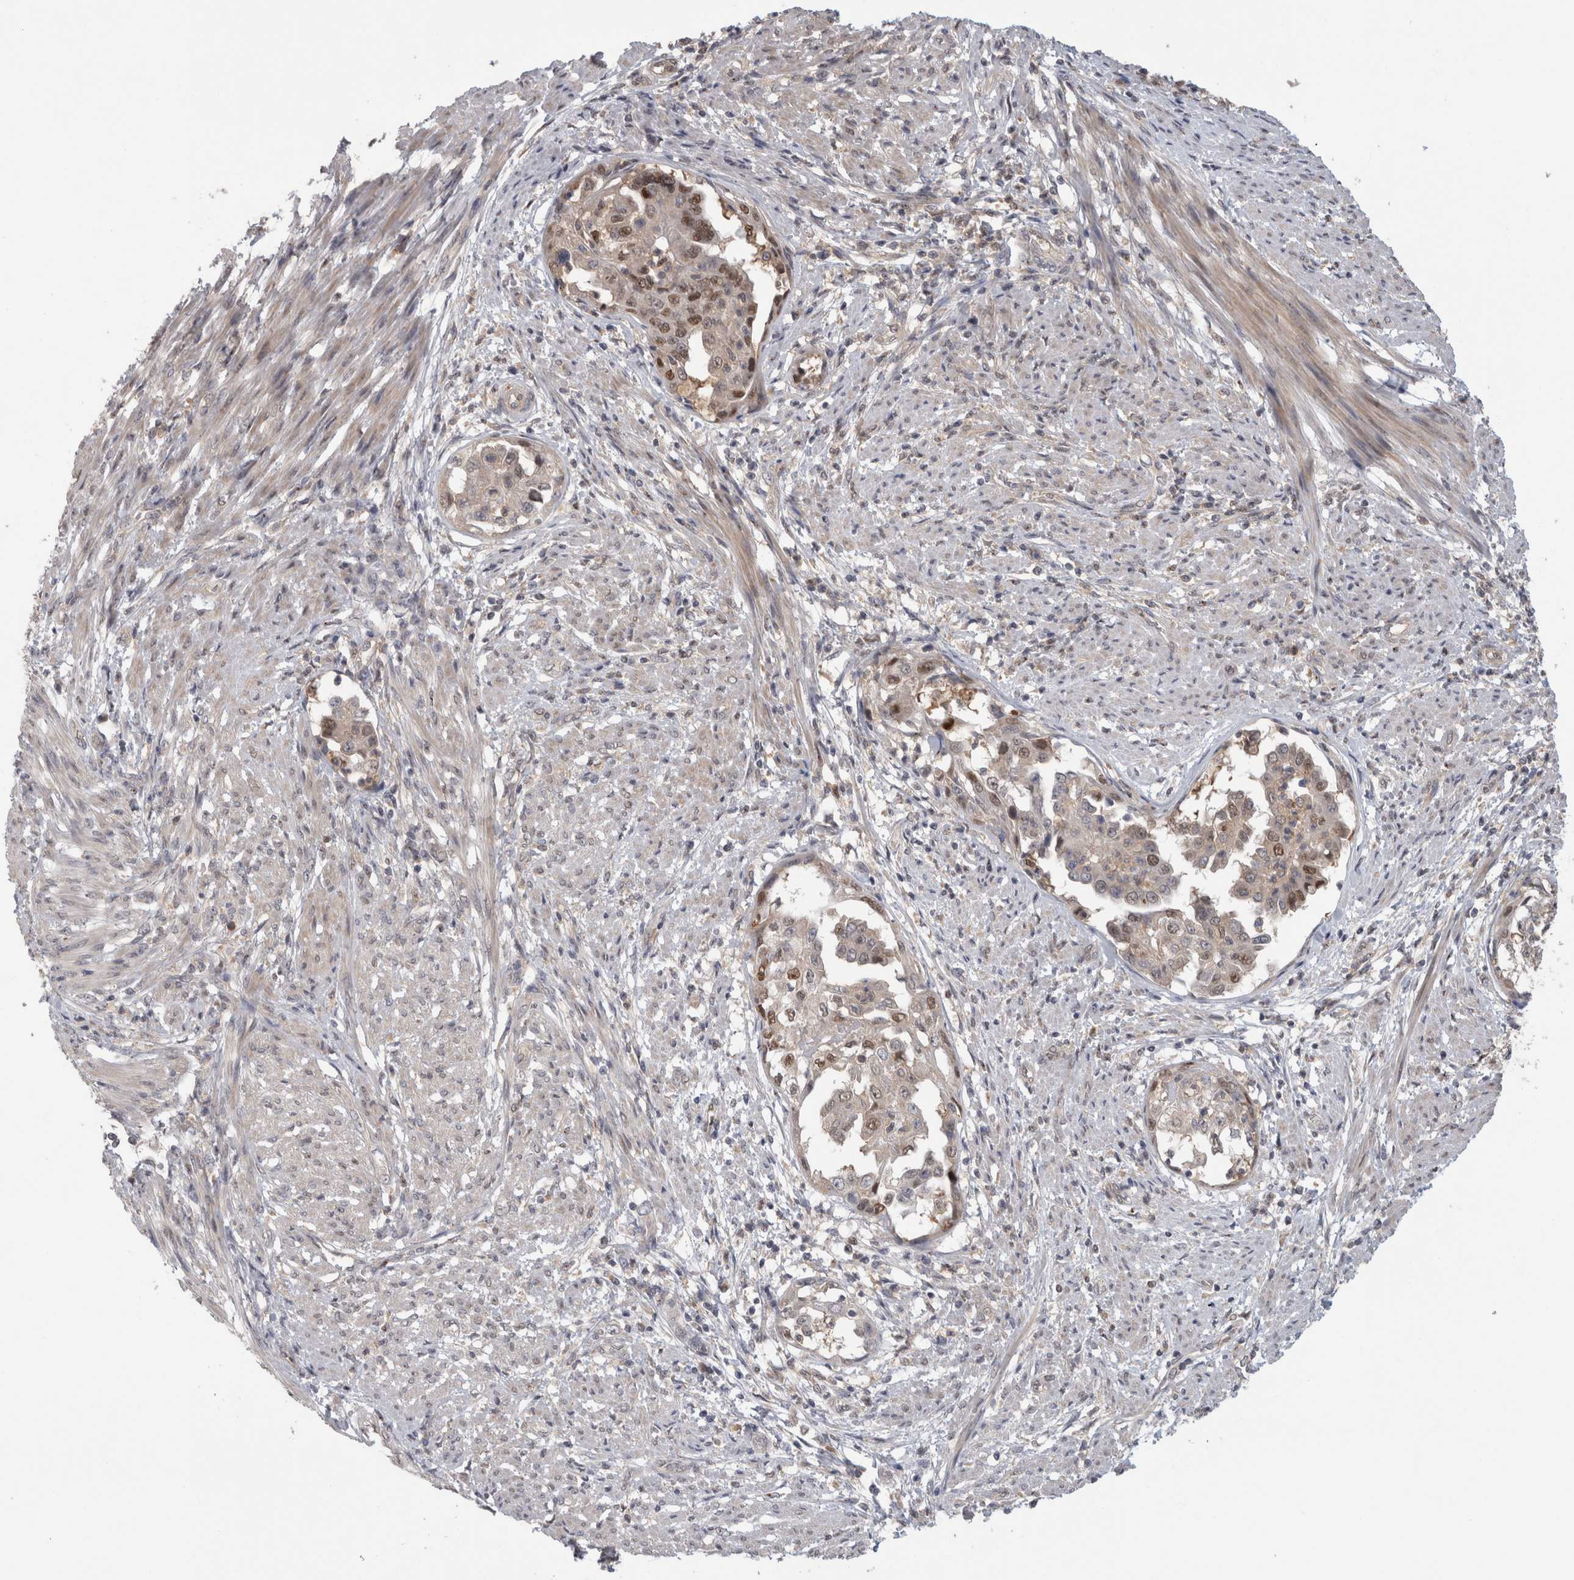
{"staining": {"intensity": "strong", "quantity": "25%-75%", "location": "nuclear"}, "tissue": "endometrial cancer", "cell_type": "Tumor cells", "image_type": "cancer", "snomed": [{"axis": "morphology", "description": "Adenocarcinoma, NOS"}, {"axis": "topography", "description": "Endometrium"}], "caption": "Protein expression analysis of endometrial cancer reveals strong nuclear positivity in approximately 25%-75% of tumor cells. (Brightfield microscopy of DAB IHC at high magnification).", "gene": "PIGP", "patient": {"sex": "female", "age": 85}}